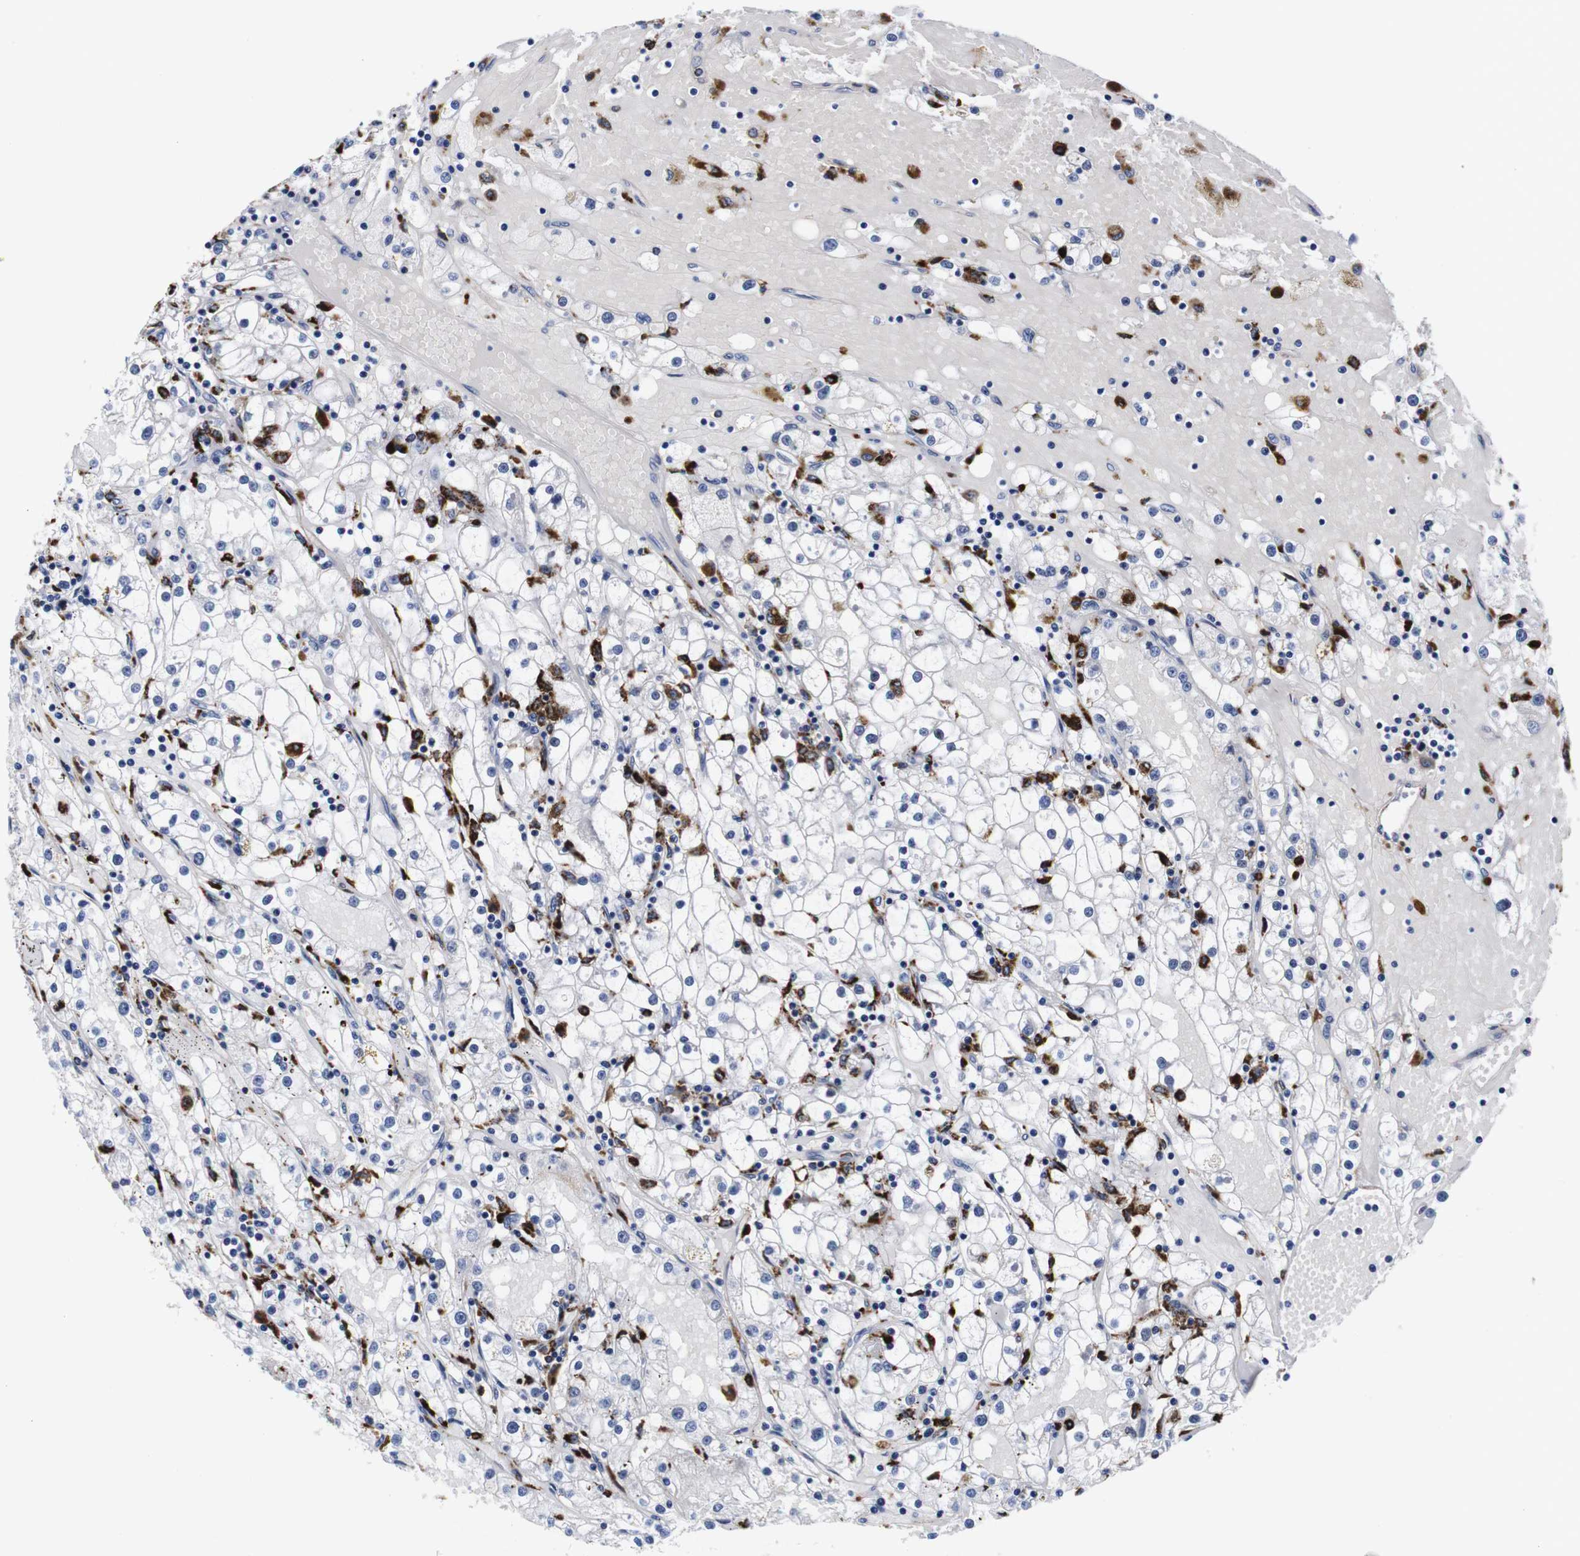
{"staining": {"intensity": "negative", "quantity": "none", "location": "none"}, "tissue": "renal cancer", "cell_type": "Tumor cells", "image_type": "cancer", "snomed": [{"axis": "morphology", "description": "Adenocarcinoma, NOS"}, {"axis": "topography", "description": "Kidney"}], "caption": "Tumor cells are negative for brown protein staining in renal cancer.", "gene": "HLA-DMB", "patient": {"sex": "male", "age": 56}}